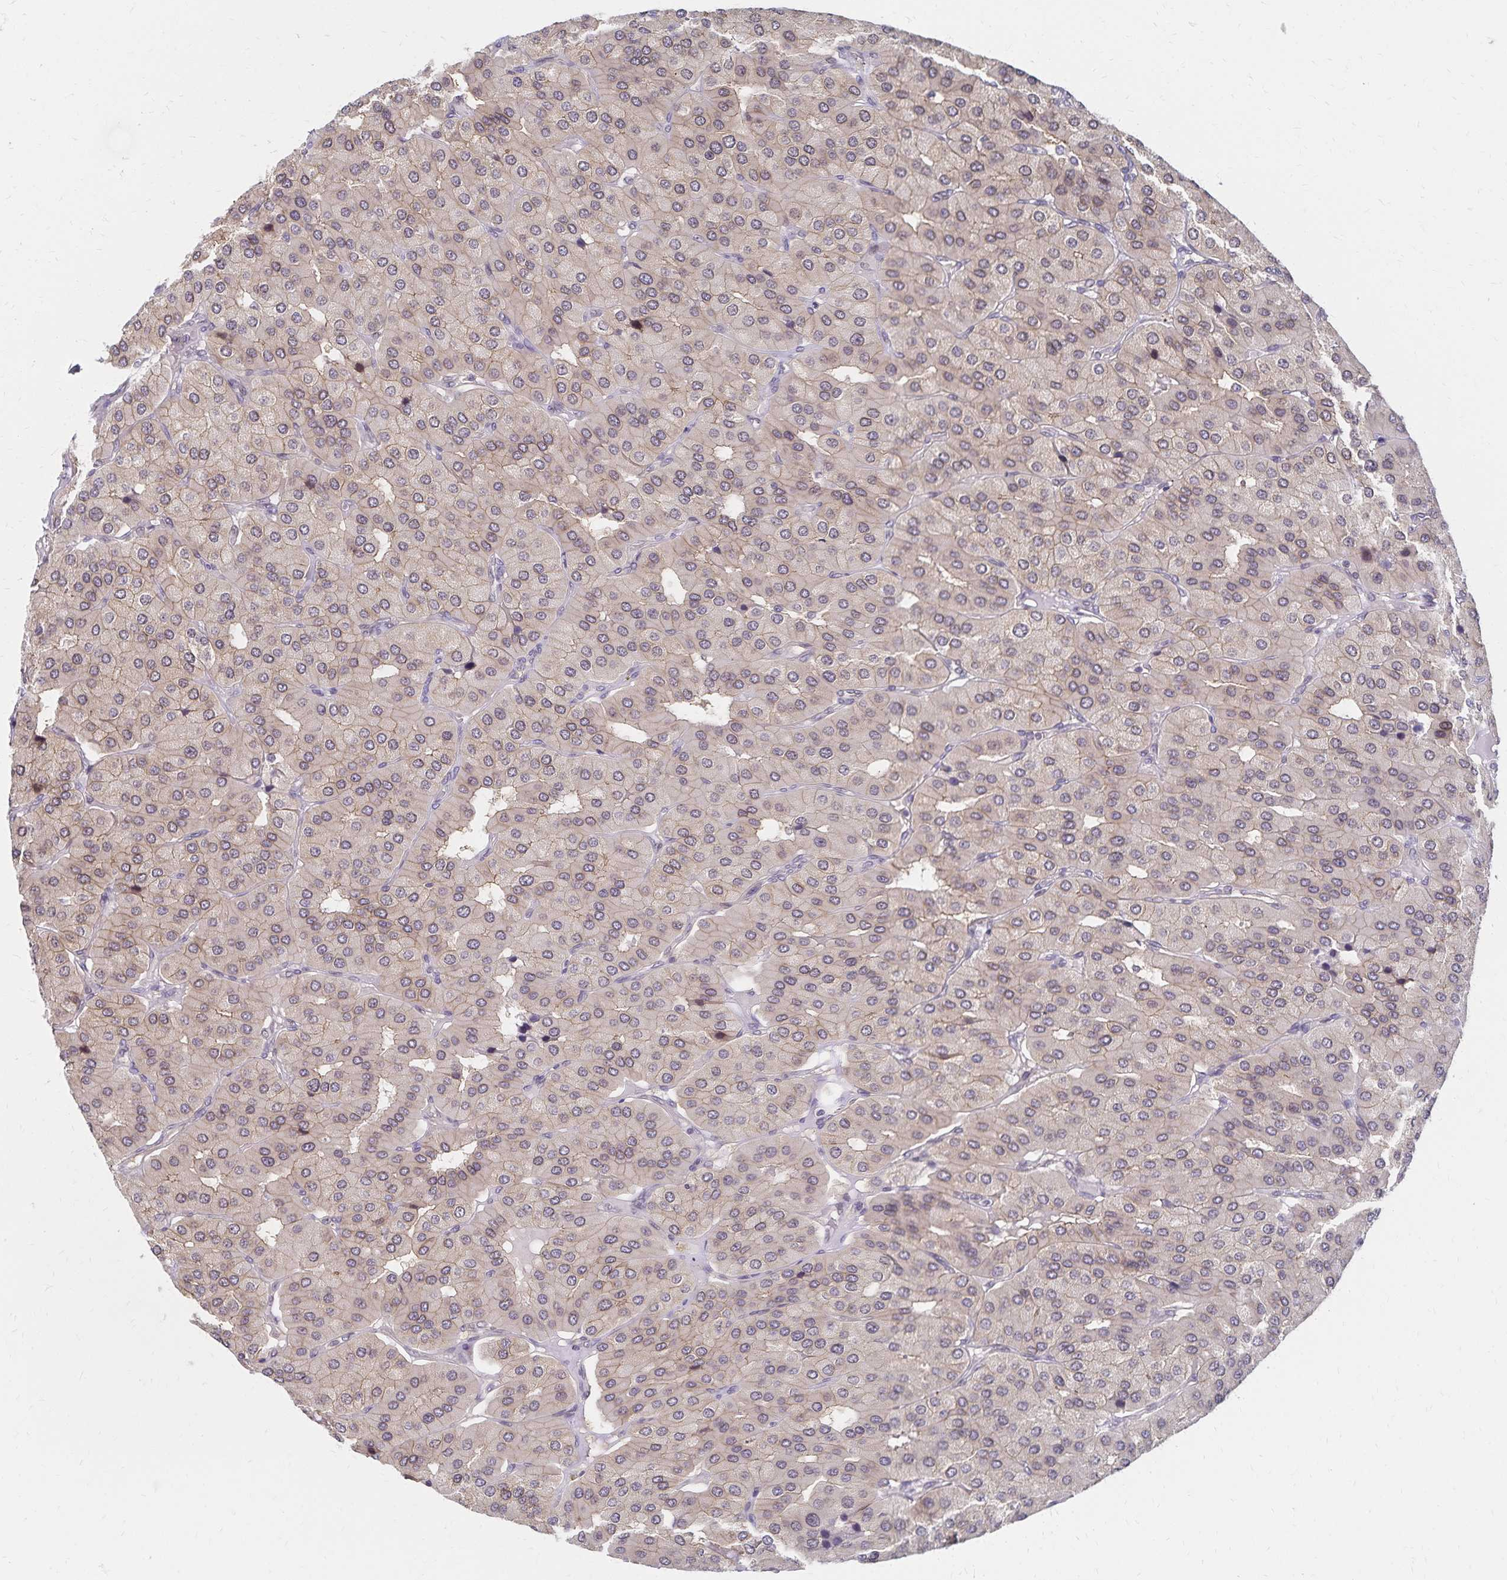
{"staining": {"intensity": "weak", "quantity": "25%-75%", "location": "cytoplasmic/membranous,nuclear"}, "tissue": "parathyroid gland", "cell_type": "Glandular cells", "image_type": "normal", "snomed": [{"axis": "morphology", "description": "Normal tissue, NOS"}, {"axis": "morphology", "description": "Adenoma, NOS"}, {"axis": "topography", "description": "Parathyroid gland"}], "caption": "DAB (3,3'-diaminobenzidine) immunohistochemical staining of normal parathyroid gland exhibits weak cytoplasmic/membranous,nuclear protein positivity in approximately 25%-75% of glandular cells. Using DAB (3,3'-diaminobenzidine) (brown) and hematoxylin (blue) stains, captured at high magnification using brightfield microscopy.", "gene": "RAB9B", "patient": {"sex": "female", "age": 86}}